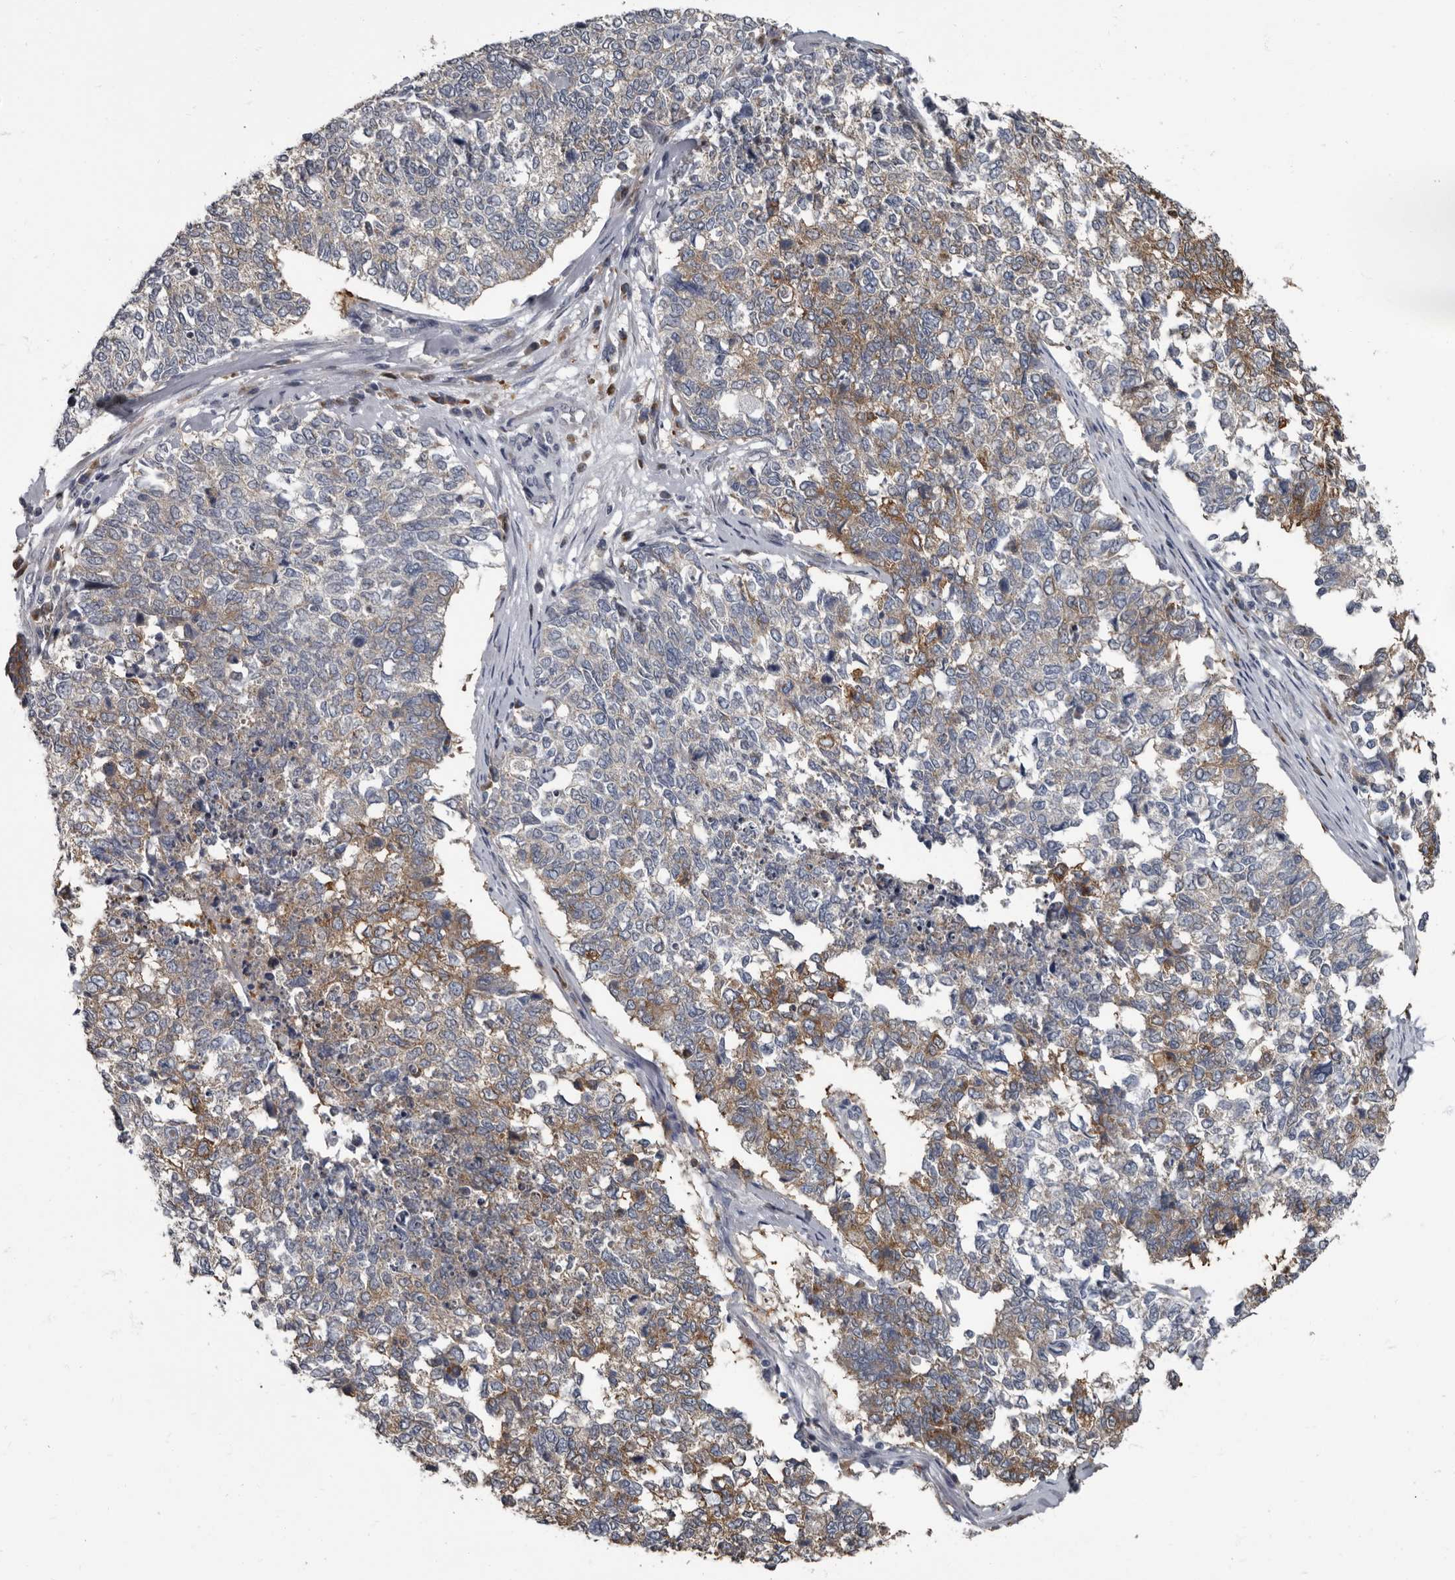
{"staining": {"intensity": "moderate", "quantity": "25%-75%", "location": "cytoplasmic/membranous"}, "tissue": "cervical cancer", "cell_type": "Tumor cells", "image_type": "cancer", "snomed": [{"axis": "morphology", "description": "Squamous cell carcinoma, NOS"}, {"axis": "topography", "description": "Cervix"}], "caption": "Immunohistochemistry (IHC) staining of cervical cancer, which reveals medium levels of moderate cytoplasmic/membranous staining in approximately 25%-75% of tumor cells indicating moderate cytoplasmic/membranous protein staining. The staining was performed using DAB (brown) for protein detection and nuclei were counterstained in hematoxylin (blue).", "gene": "TPD52L1", "patient": {"sex": "female", "age": 63}}